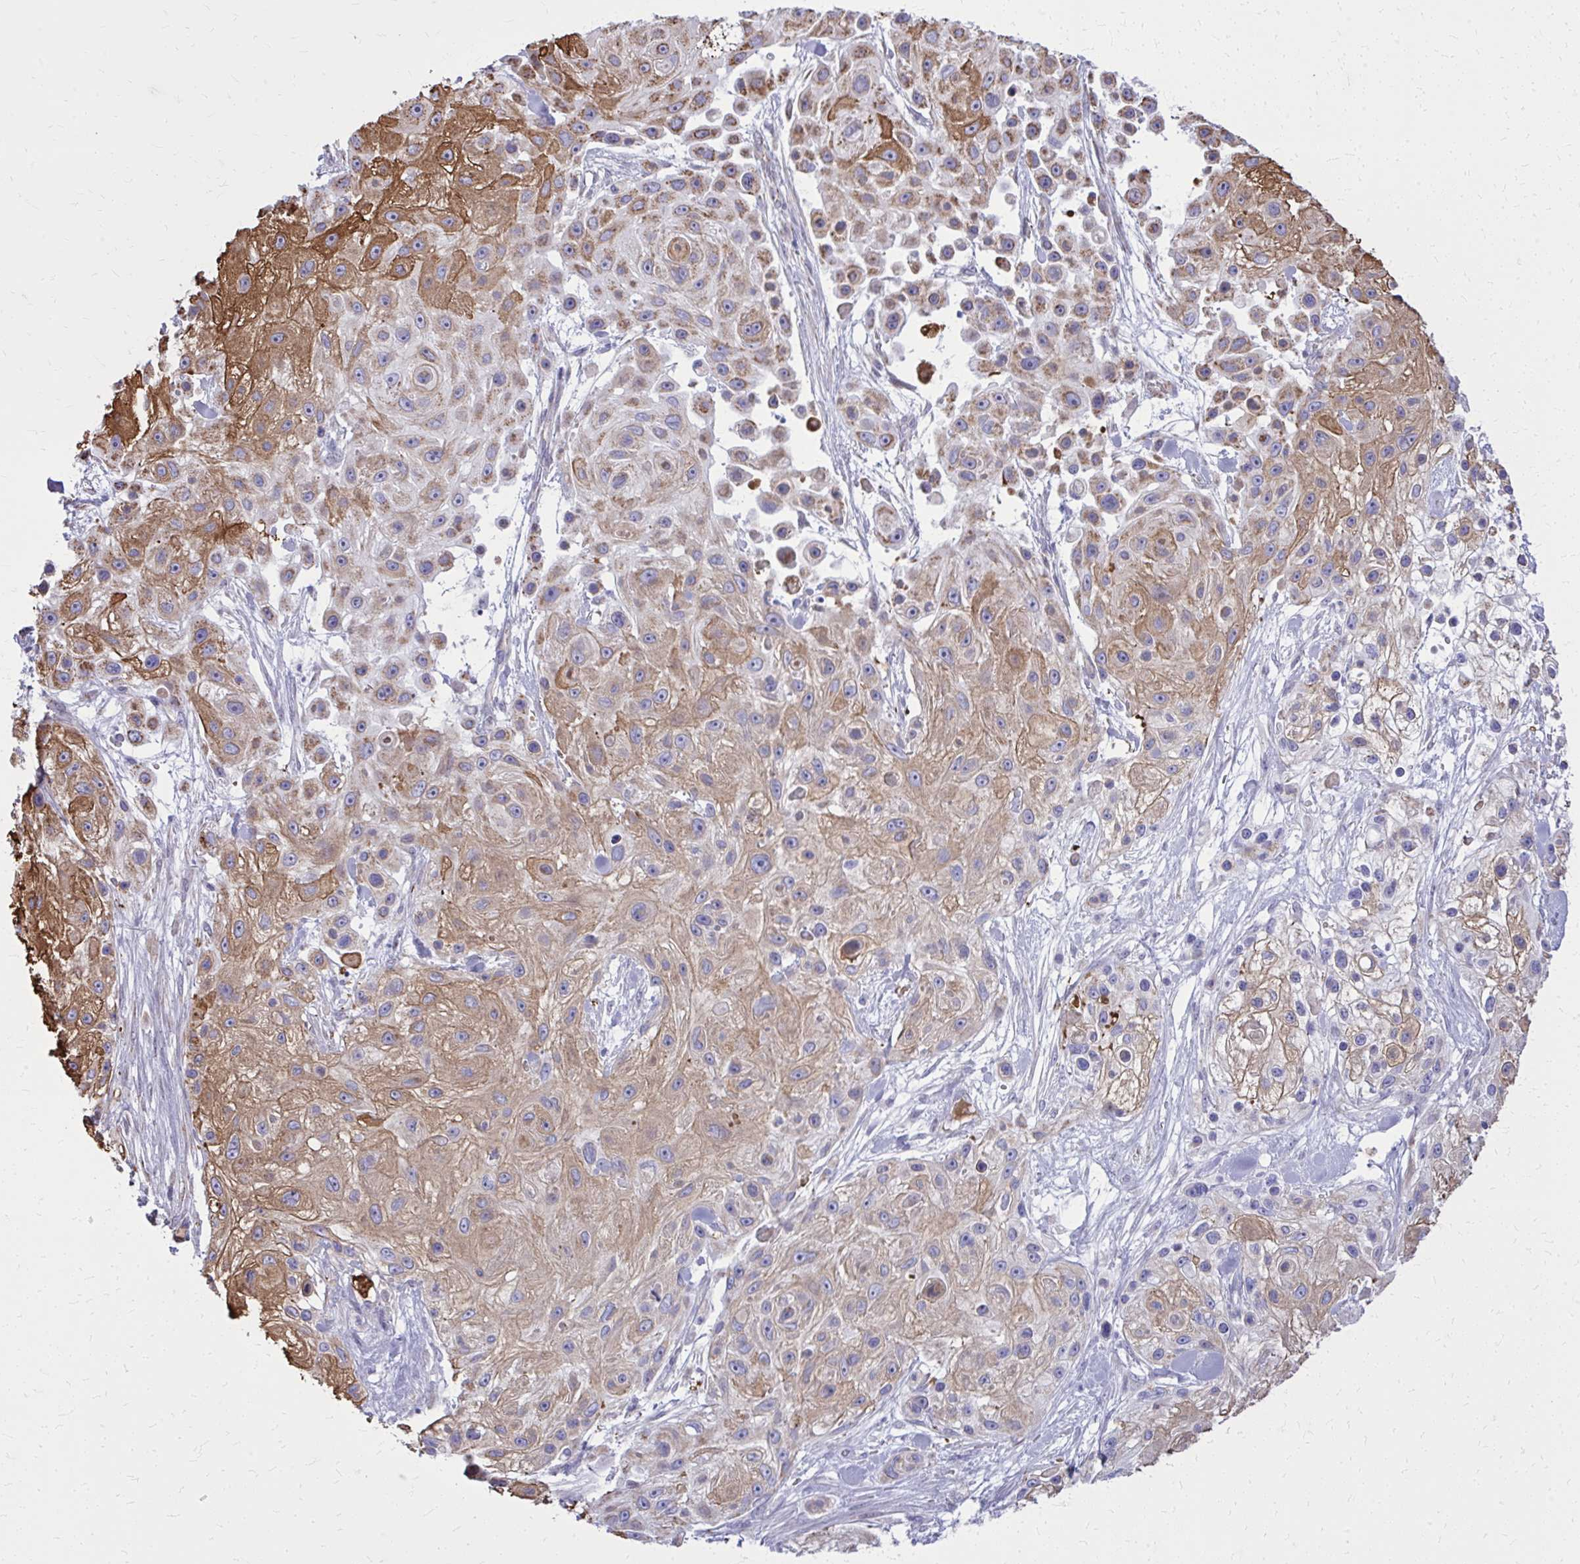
{"staining": {"intensity": "moderate", "quantity": ">75%", "location": "cytoplasmic/membranous"}, "tissue": "skin cancer", "cell_type": "Tumor cells", "image_type": "cancer", "snomed": [{"axis": "morphology", "description": "Squamous cell carcinoma, NOS"}, {"axis": "topography", "description": "Skin"}], "caption": "Tumor cells demonstrate medium levels of moderate cytoplasmic/membranous staining in about >75% of cells in human skin cancer (squamous cell carcinoma). The protein is shown in brown color, while the nuclei are stained blue.", "gene": "ZNF362", "patient": {"sex": "male", "age": 67}}